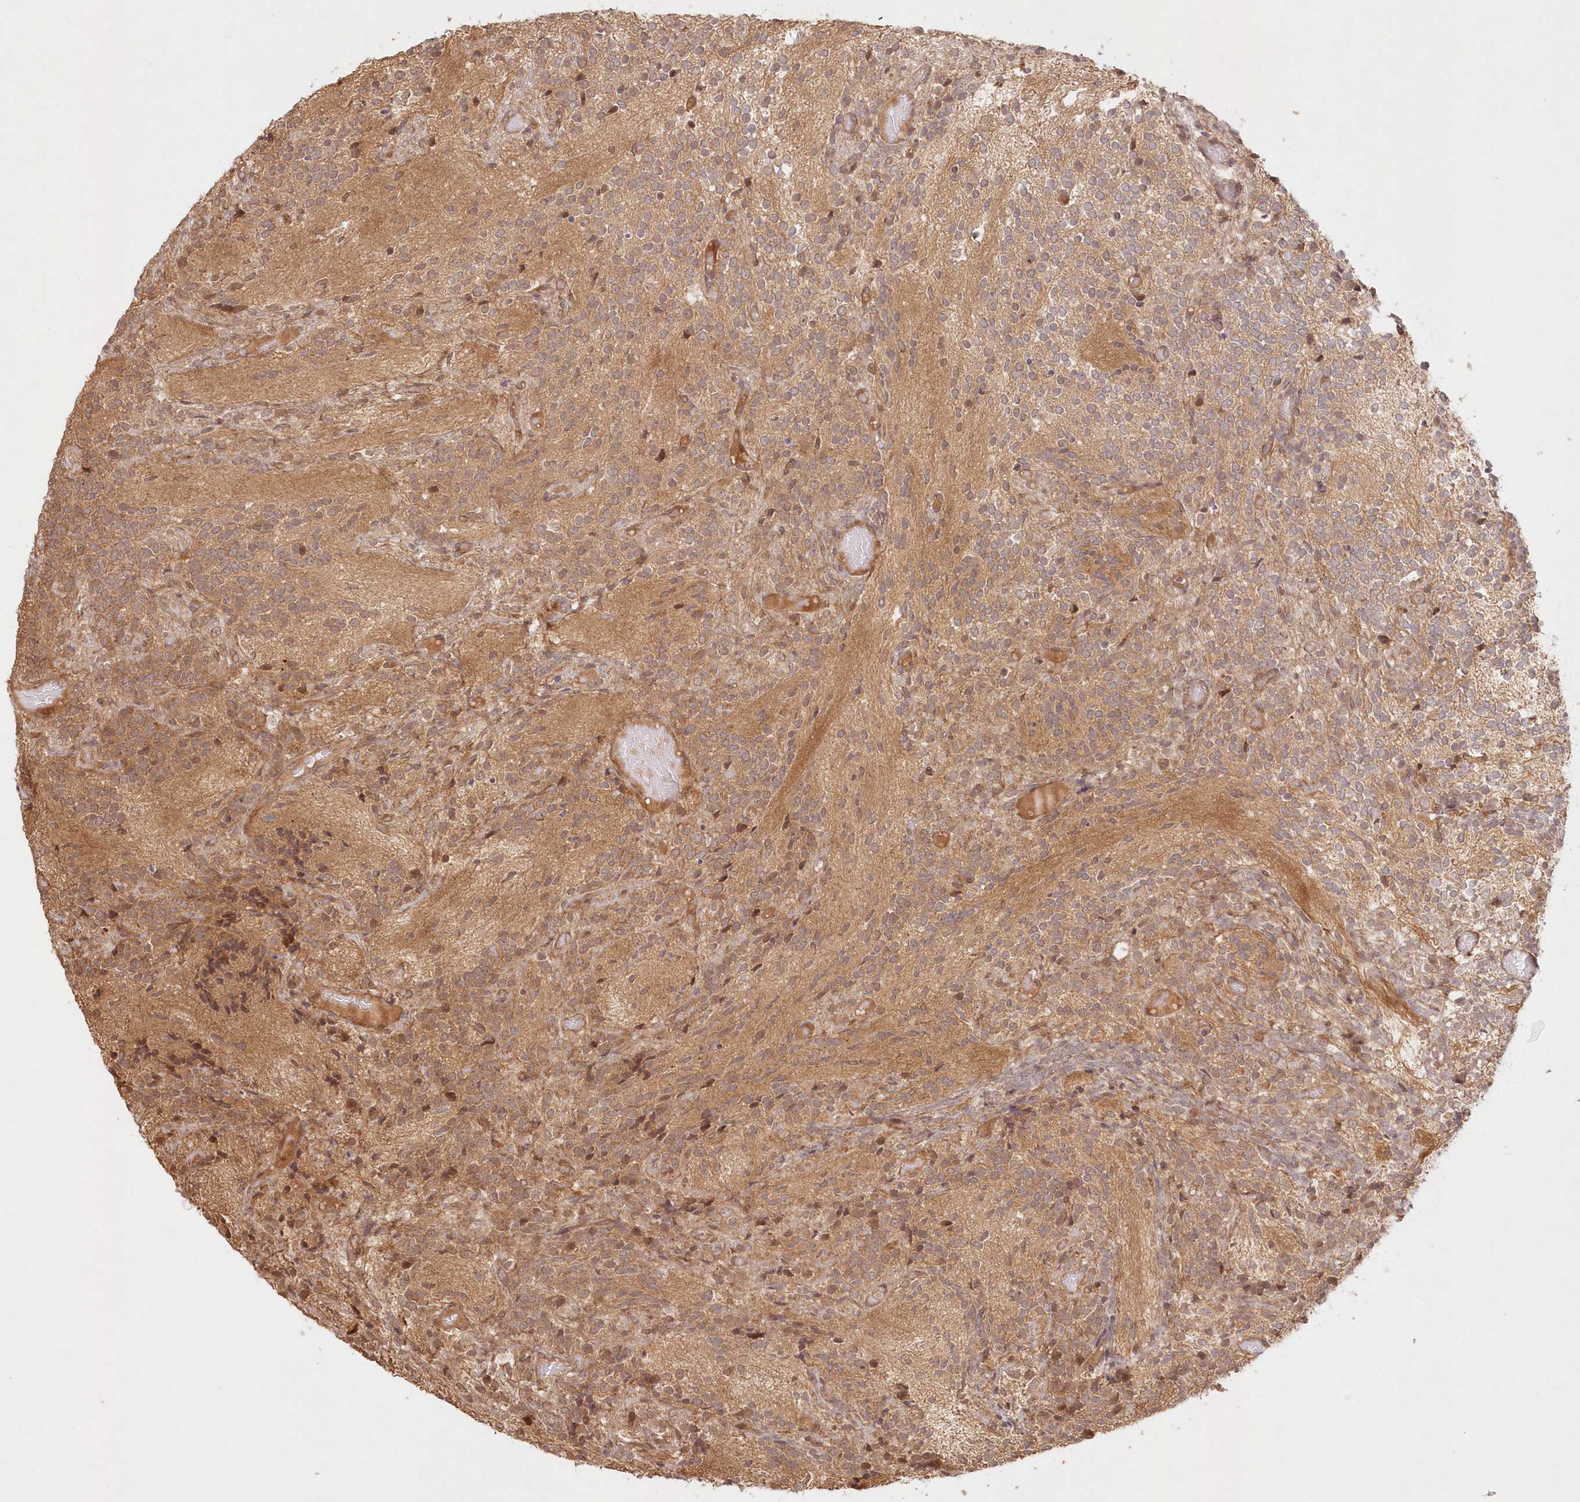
{"staining": {"intensity": "moderate", "quantity": ">75%", "location": "cytoplasmic/membranous"}, "tissue": "glioma", "cell_type": "Tumor cells", "image_type": "cancer", "snomed": [{"axis": "morphology", "description": "Glioma, malignant, Low grade"}, {"axis": "topography", "description": "Brain"}], "caption": "About >75% of tumor cells in low-grade glioma (malignant) display moderate cytoplasmic/membranous protein staining as visualized by brown immunohistochemical staining.", "gene": "KIAA0232", "patient": {"sex": "female", "age": 1}}